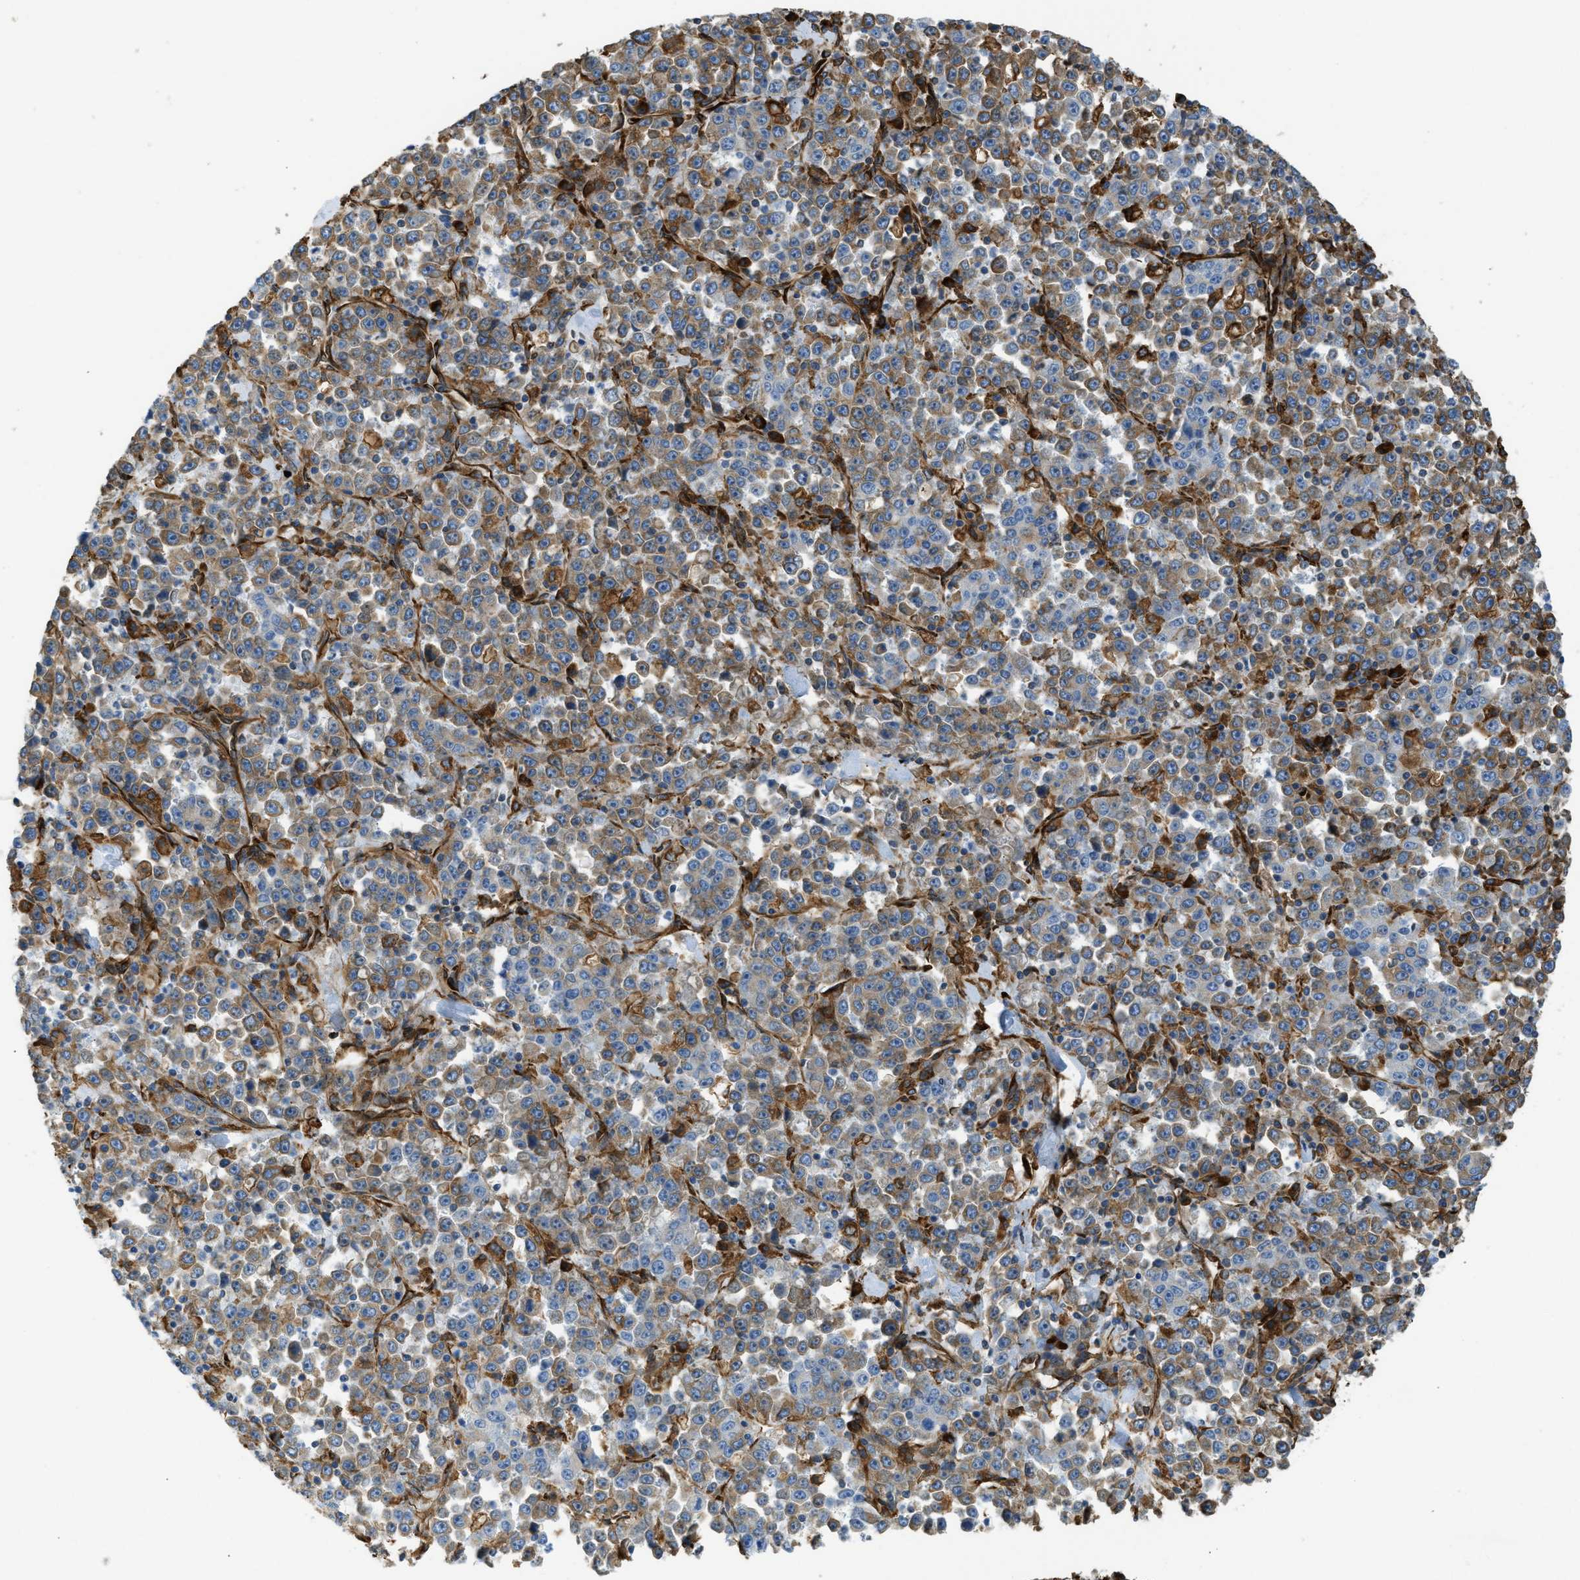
{"staining": {"intensity": "moderate", "quantity": ">75%", "location": "cytoplasmic/membranous"}, "tissue": "stomach cancer", "cell_type": "Tumor cells", "image_type": "cancer", "snomed": [{"axis": "morphology", "description": "Normal tissue, NOS"}, {"axis": "morphology", "description": "Adenocarcinoma, NOS"}, {"axis": "topography", "description": "Stomach, upper"}, {"axis": "topography", "description": "Stomach"}], "caption": "Protein expression analysis of adenocarcinoma (stomach) shows moderate cytoplasmic/membranous staining in approximately >75% of tumor cells.", "gene": "BEX3", "patient": {"sex": "male", "age": 59}}